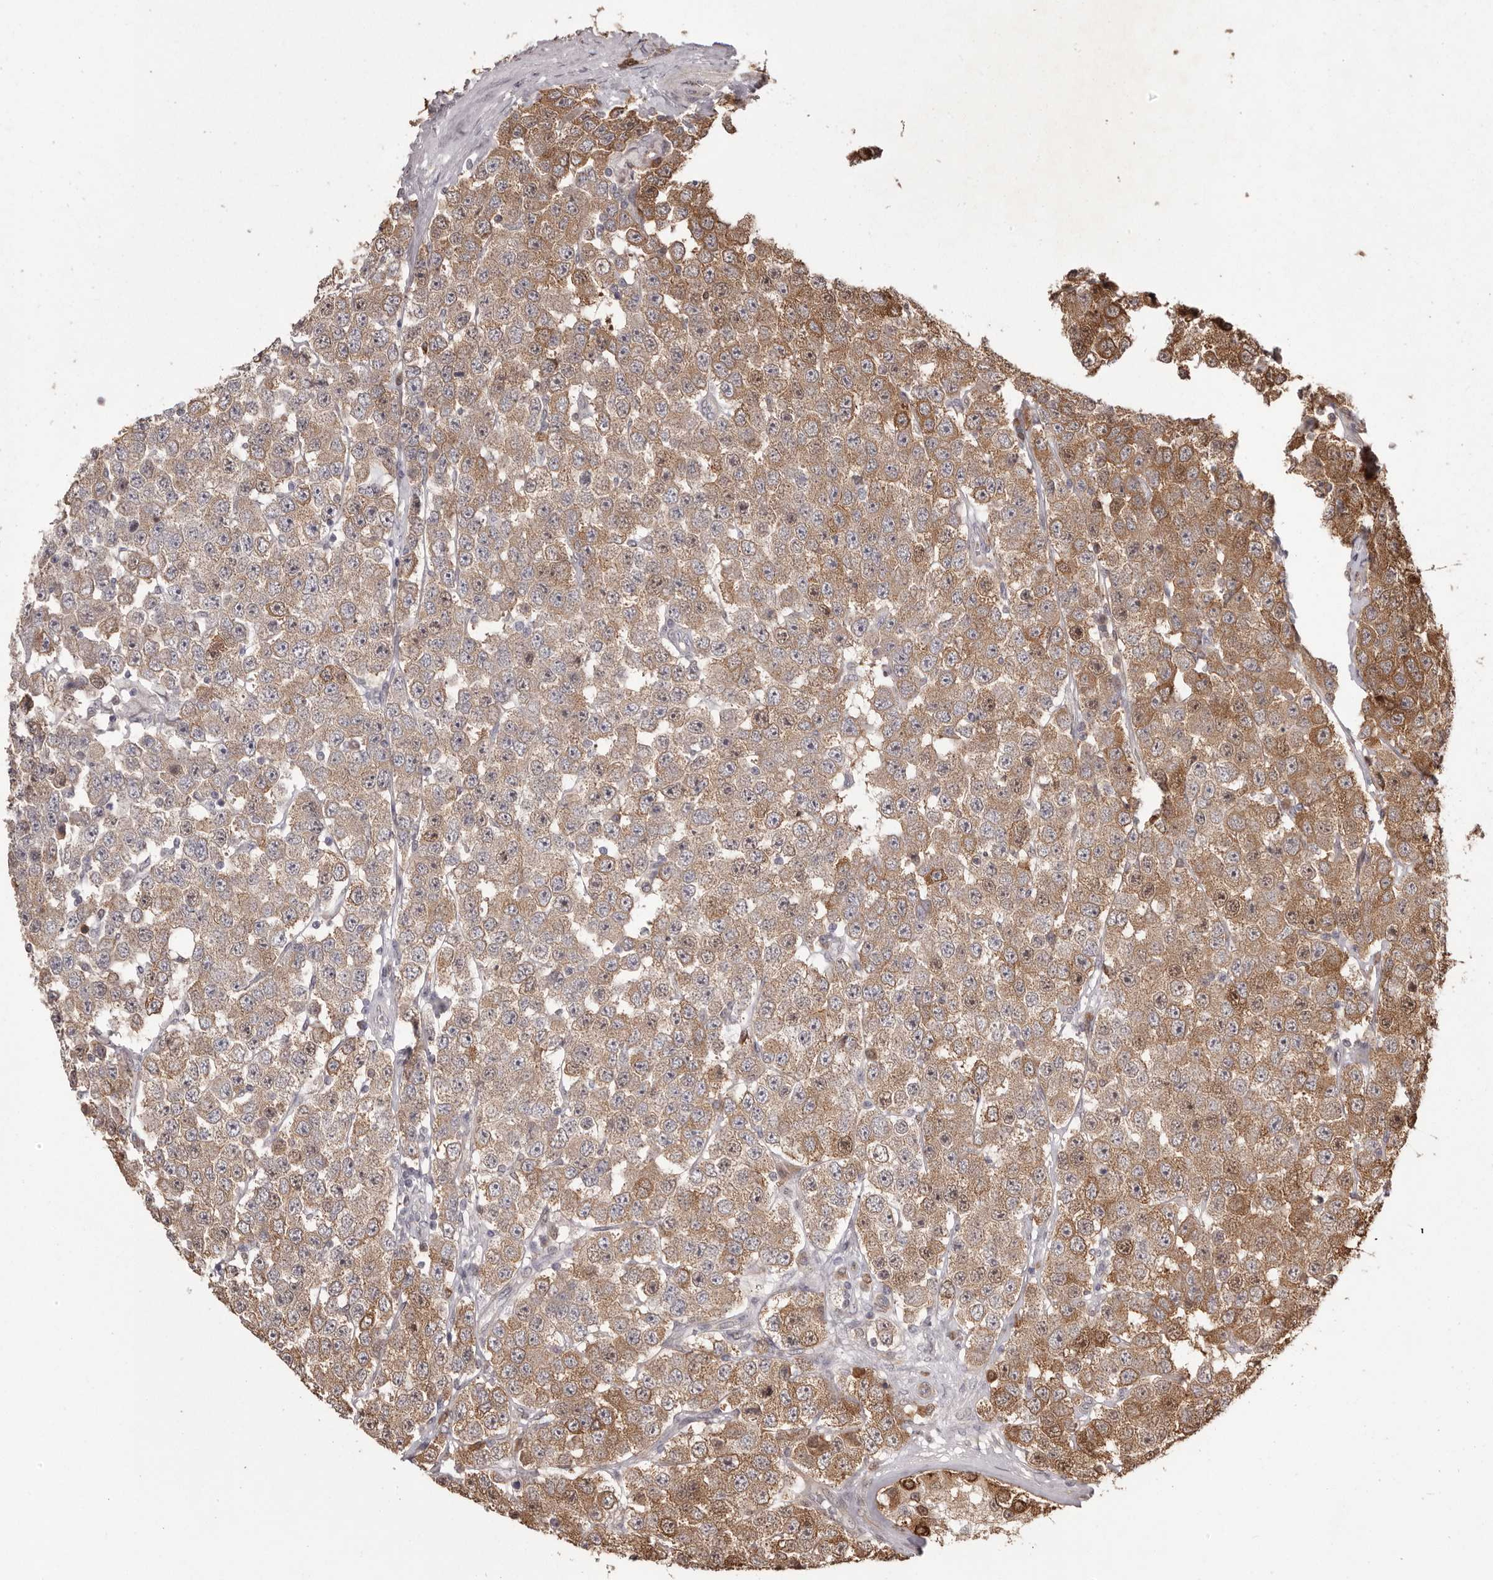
{"staining": {"intensity": "moderate", "quantity": ">75%", "location": "cytoplasmic/membranous"}, "tissue": "testis cancer", "cell_type": "Tumor cells", "image_type": "cancer", "snomed": [{"axis": "morphology", "description": "Seminoma, NOS"}, {"axis": "topography", "description": "Testis"}], "caption": "Seminoma (testis) stained with a brown dye shows moderate cytoplasmic/membranous positive staining in about >75% of tumor cells.", "gene": "GFOD1", "patient": {"sex": "male", "age": 28}}